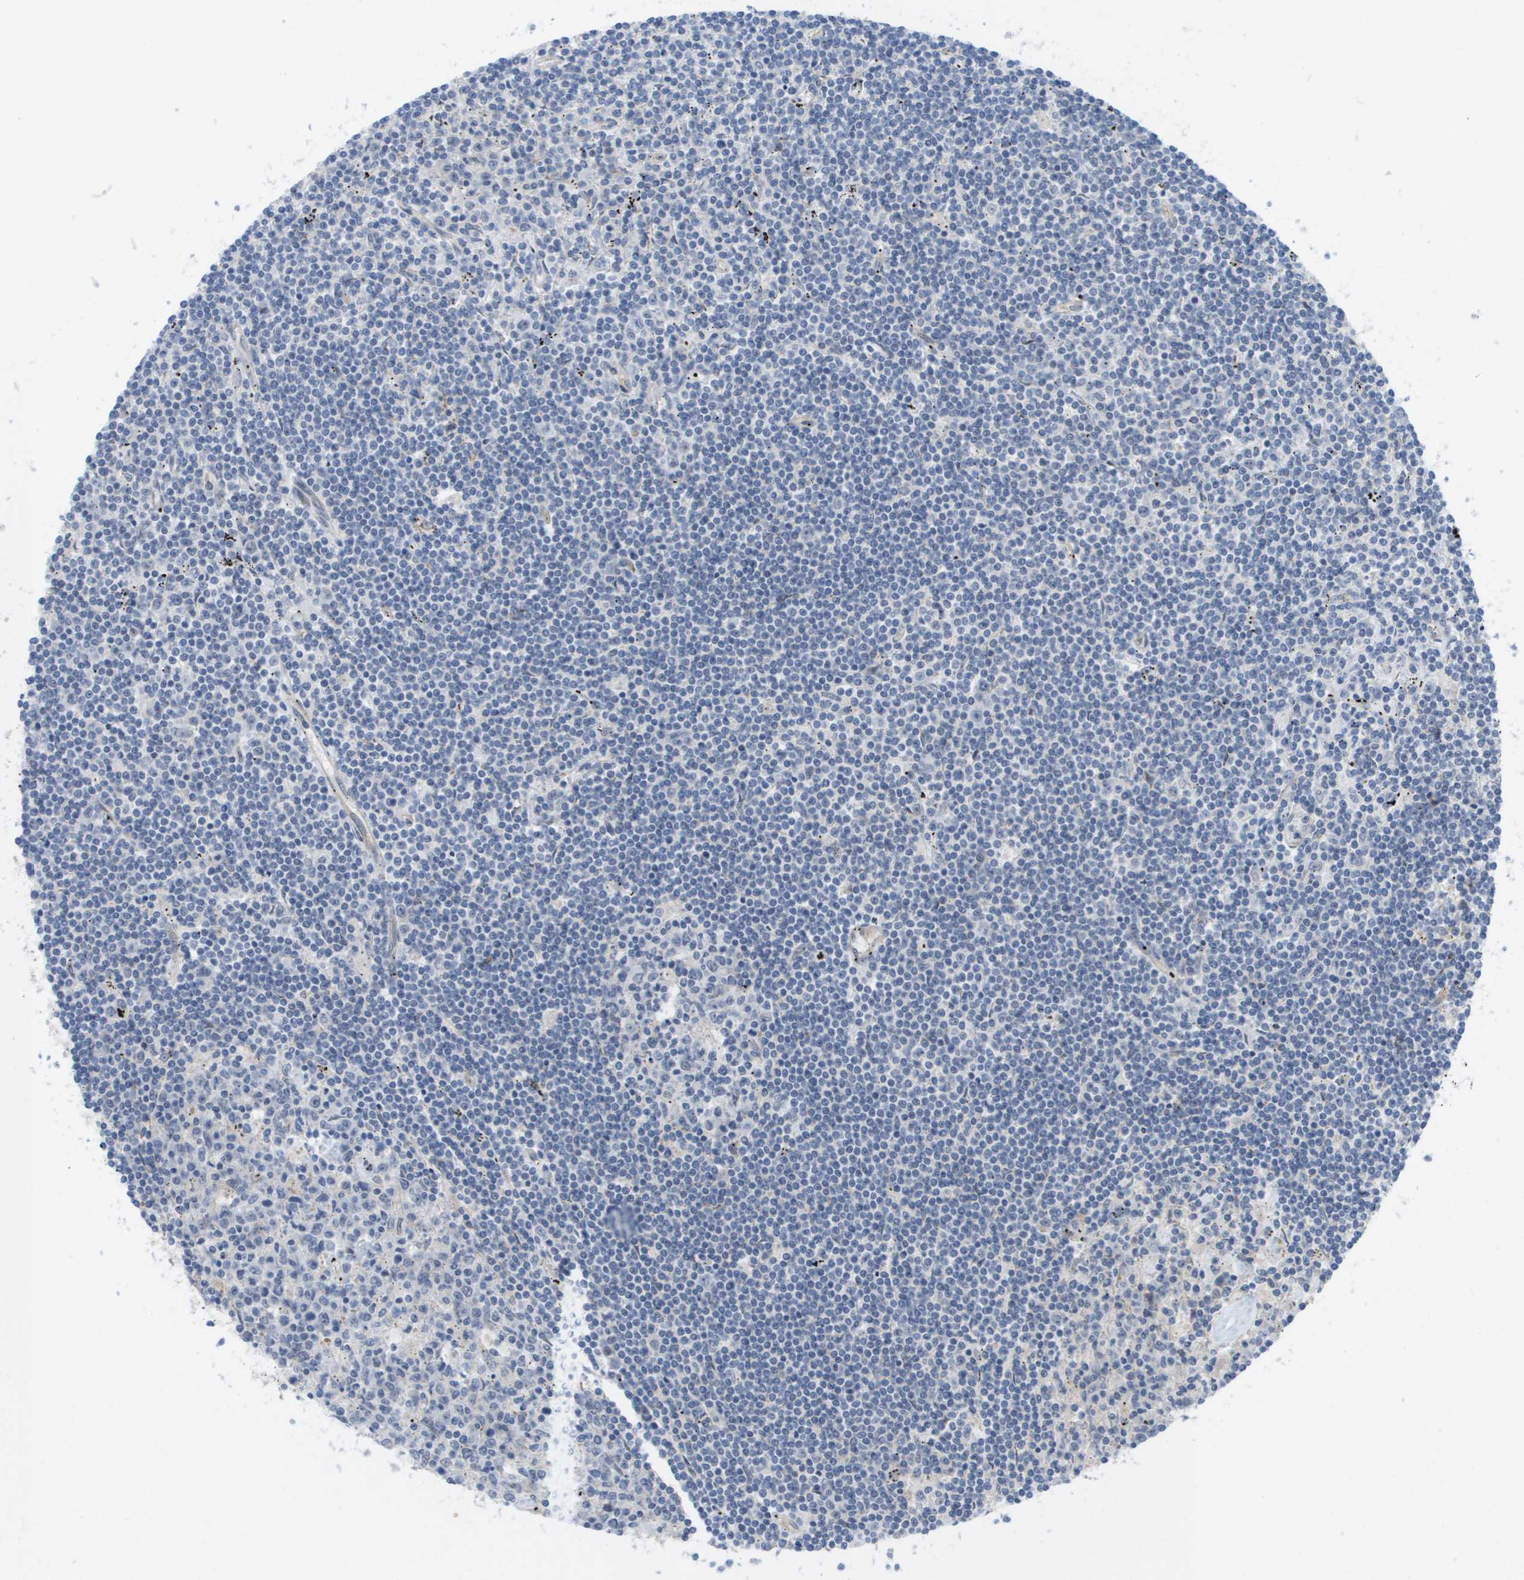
{"staining": {"intensity": "negative", "quantity": "none", "location": "none"}, "tissue": "lymphoma", "cell_type": "Tumor cells", "image_type": "cancer", "snomed": [{"axis": "morphology", "description": "Malignant lymphoma, non-Hodgkin's type, Low grade"}, {"axis": "topography", "description": "Spleen"}], "caption": "Immunohistochemical staining of low-grade malignant lymphoma, non-Hodgkin's type reveals no significant positivity in tumor cells.", "gene": "MTARC2", "patient": {"sex": "male", "age": 76}}